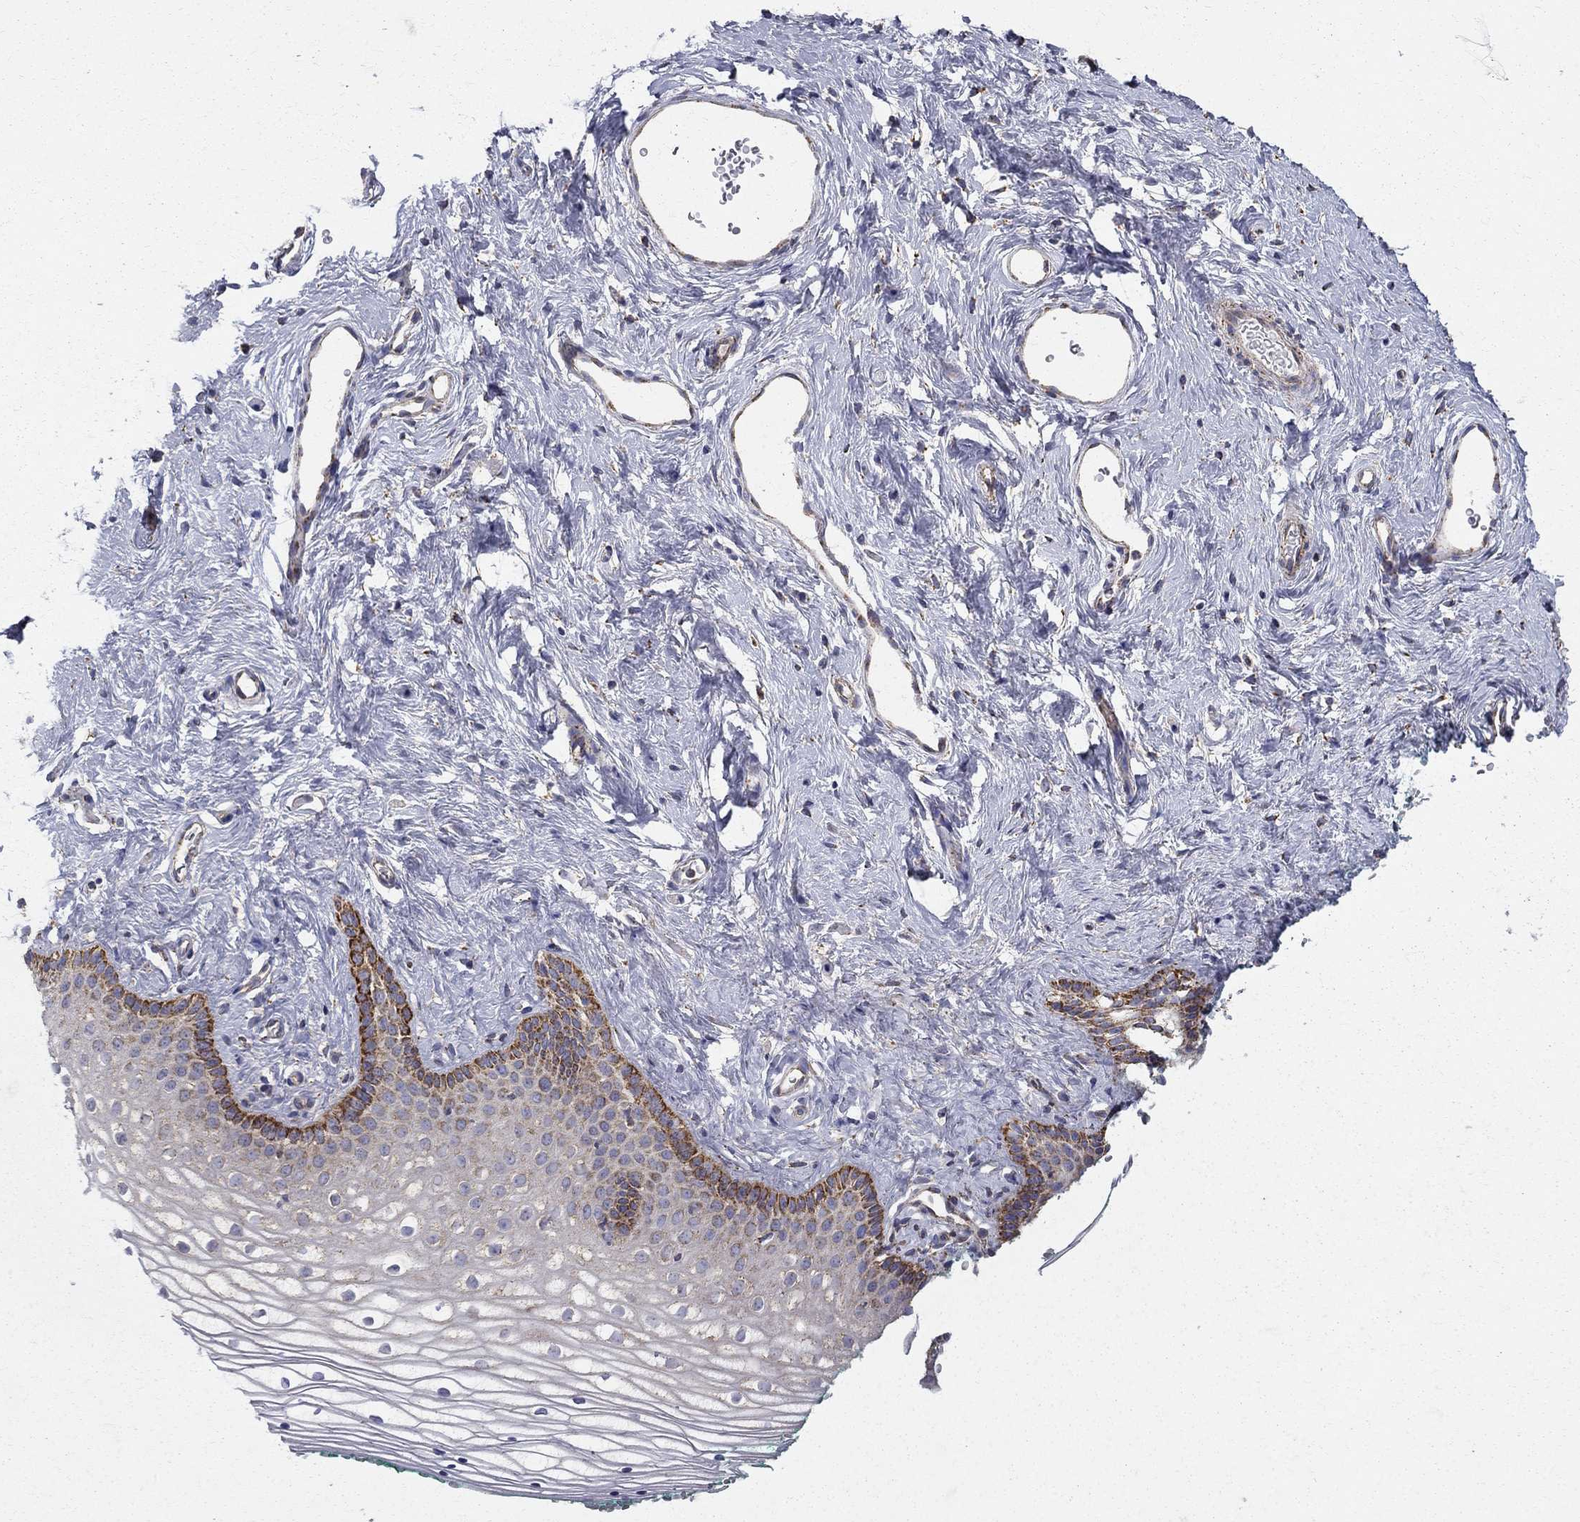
{"staining": {"intensity": "strong", "quantity": "25%-75%", "location": "cytoplasmic/membranous"}, "tissue": "vagina", "cell_type": "Squamous epithelial cells", "image_type": "normal", "snomed": [{"axis": "morphology", "description": "Normal tissue, NOS"}, {"axis": "topography", "description": "Vagina"}], "caption": "Immunohistochemistry (IHC) (DAB (3,3'-diaminobenzidine)) staining of normal vagina shows strong cytoplasmic/membranous protein positivity in approximately 25%-75% of squamous epithelial cells.", "gene": "GCSH", "patient": {"sex": "female", "age": 36}}